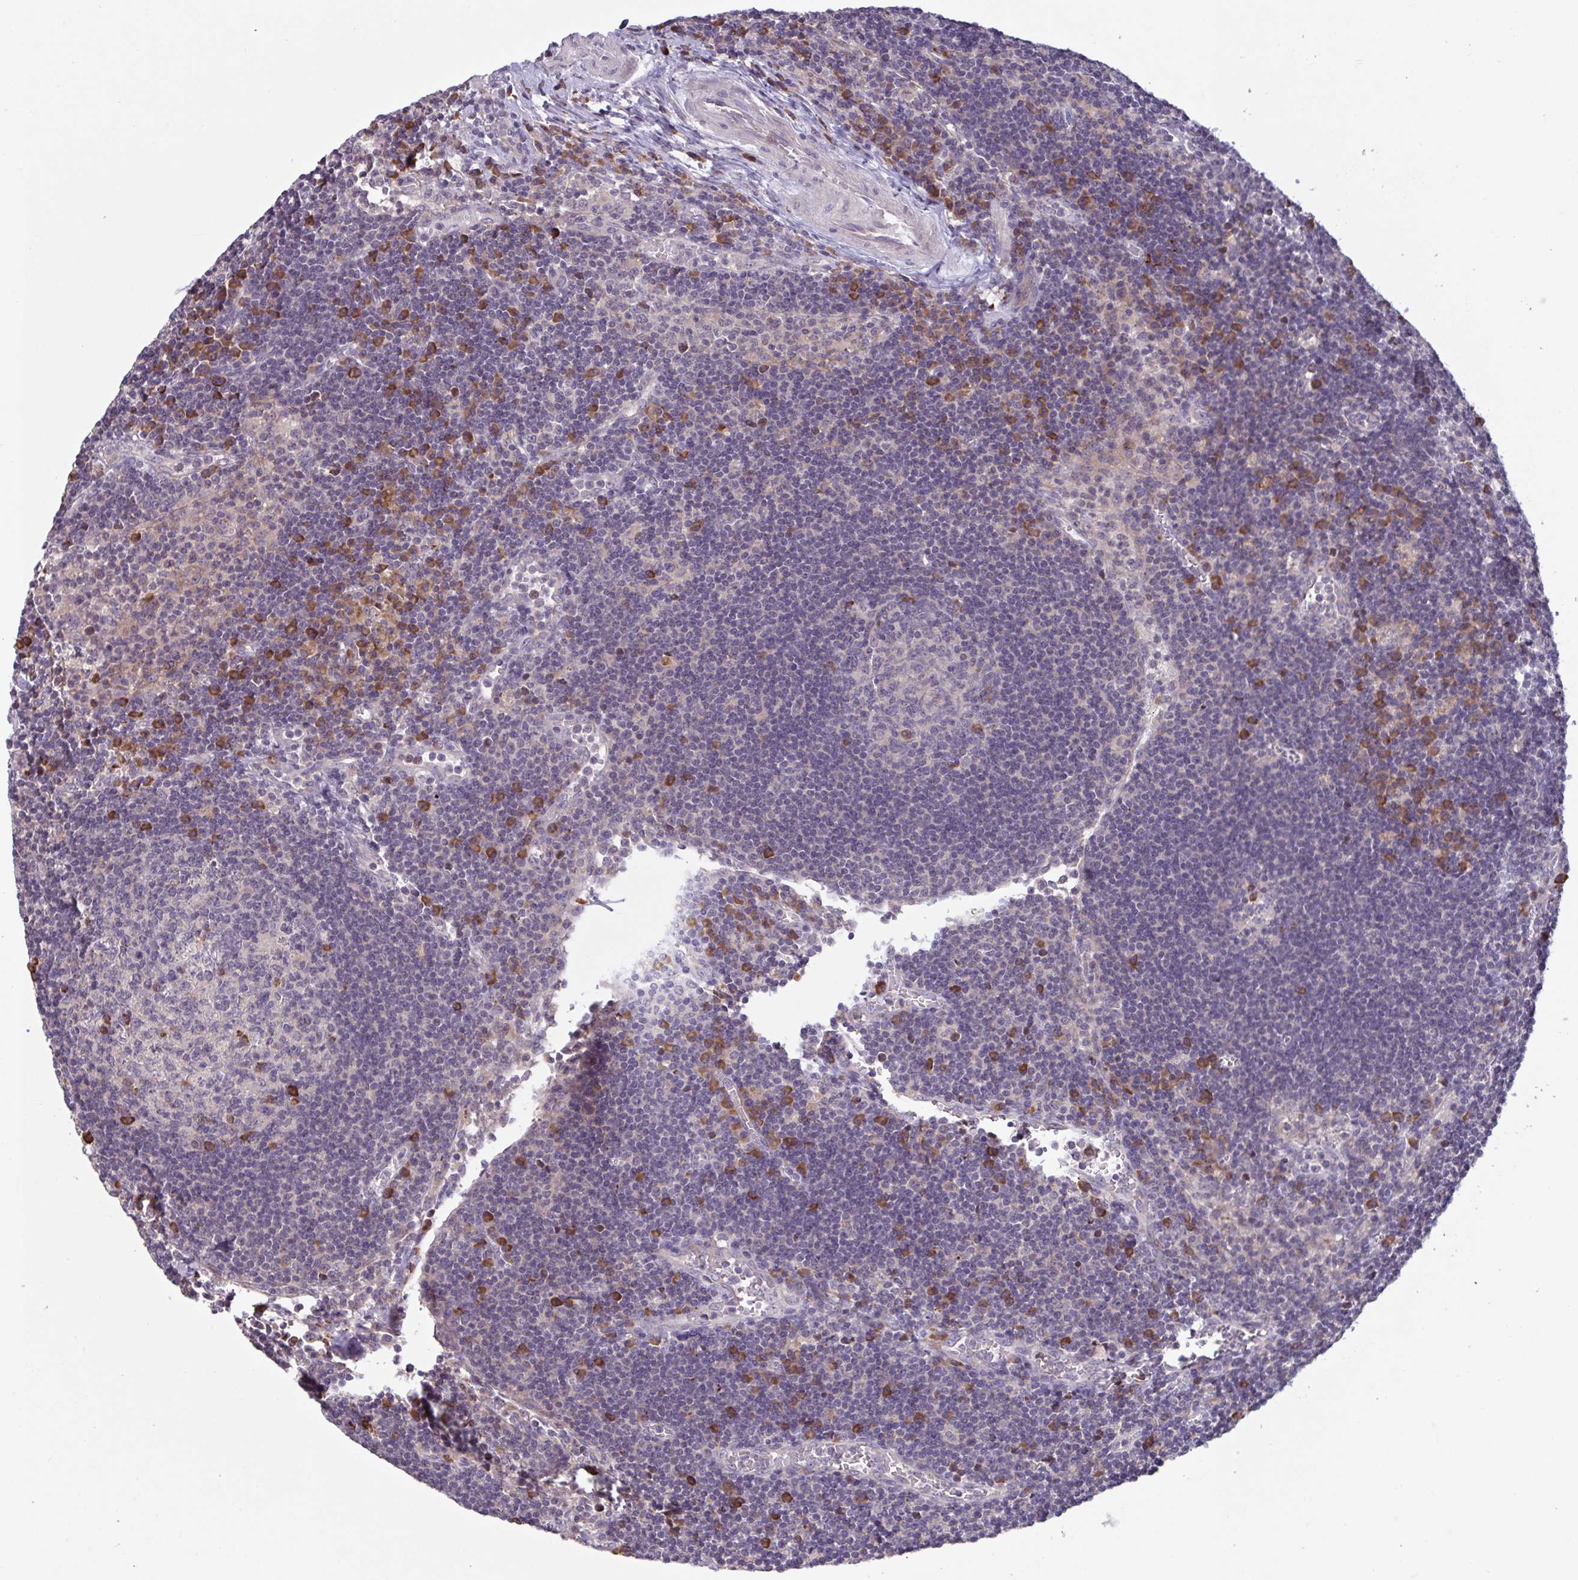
{"staining": {"intensity": "moderate", "quantity": "<25%", "location": "cytoplasmic/membranous"}, "tissue": "lymph node", "cell_type": "Germinal center cells", "image_type": "normal", "snomed": [{"axis": "morphology", "description": "Normal tissue, NOS"}, {"axis": "topography", "description": "Lymph node"}], "caption": "Moderate cytoplasmic/membranous staining for a protein is identified in about <25% of germinal center cells of unremarkable lymph node using immunohistochemistry (IHC).", "gene": "CD1E", "patient": {"sex": "male", "age": 67}}